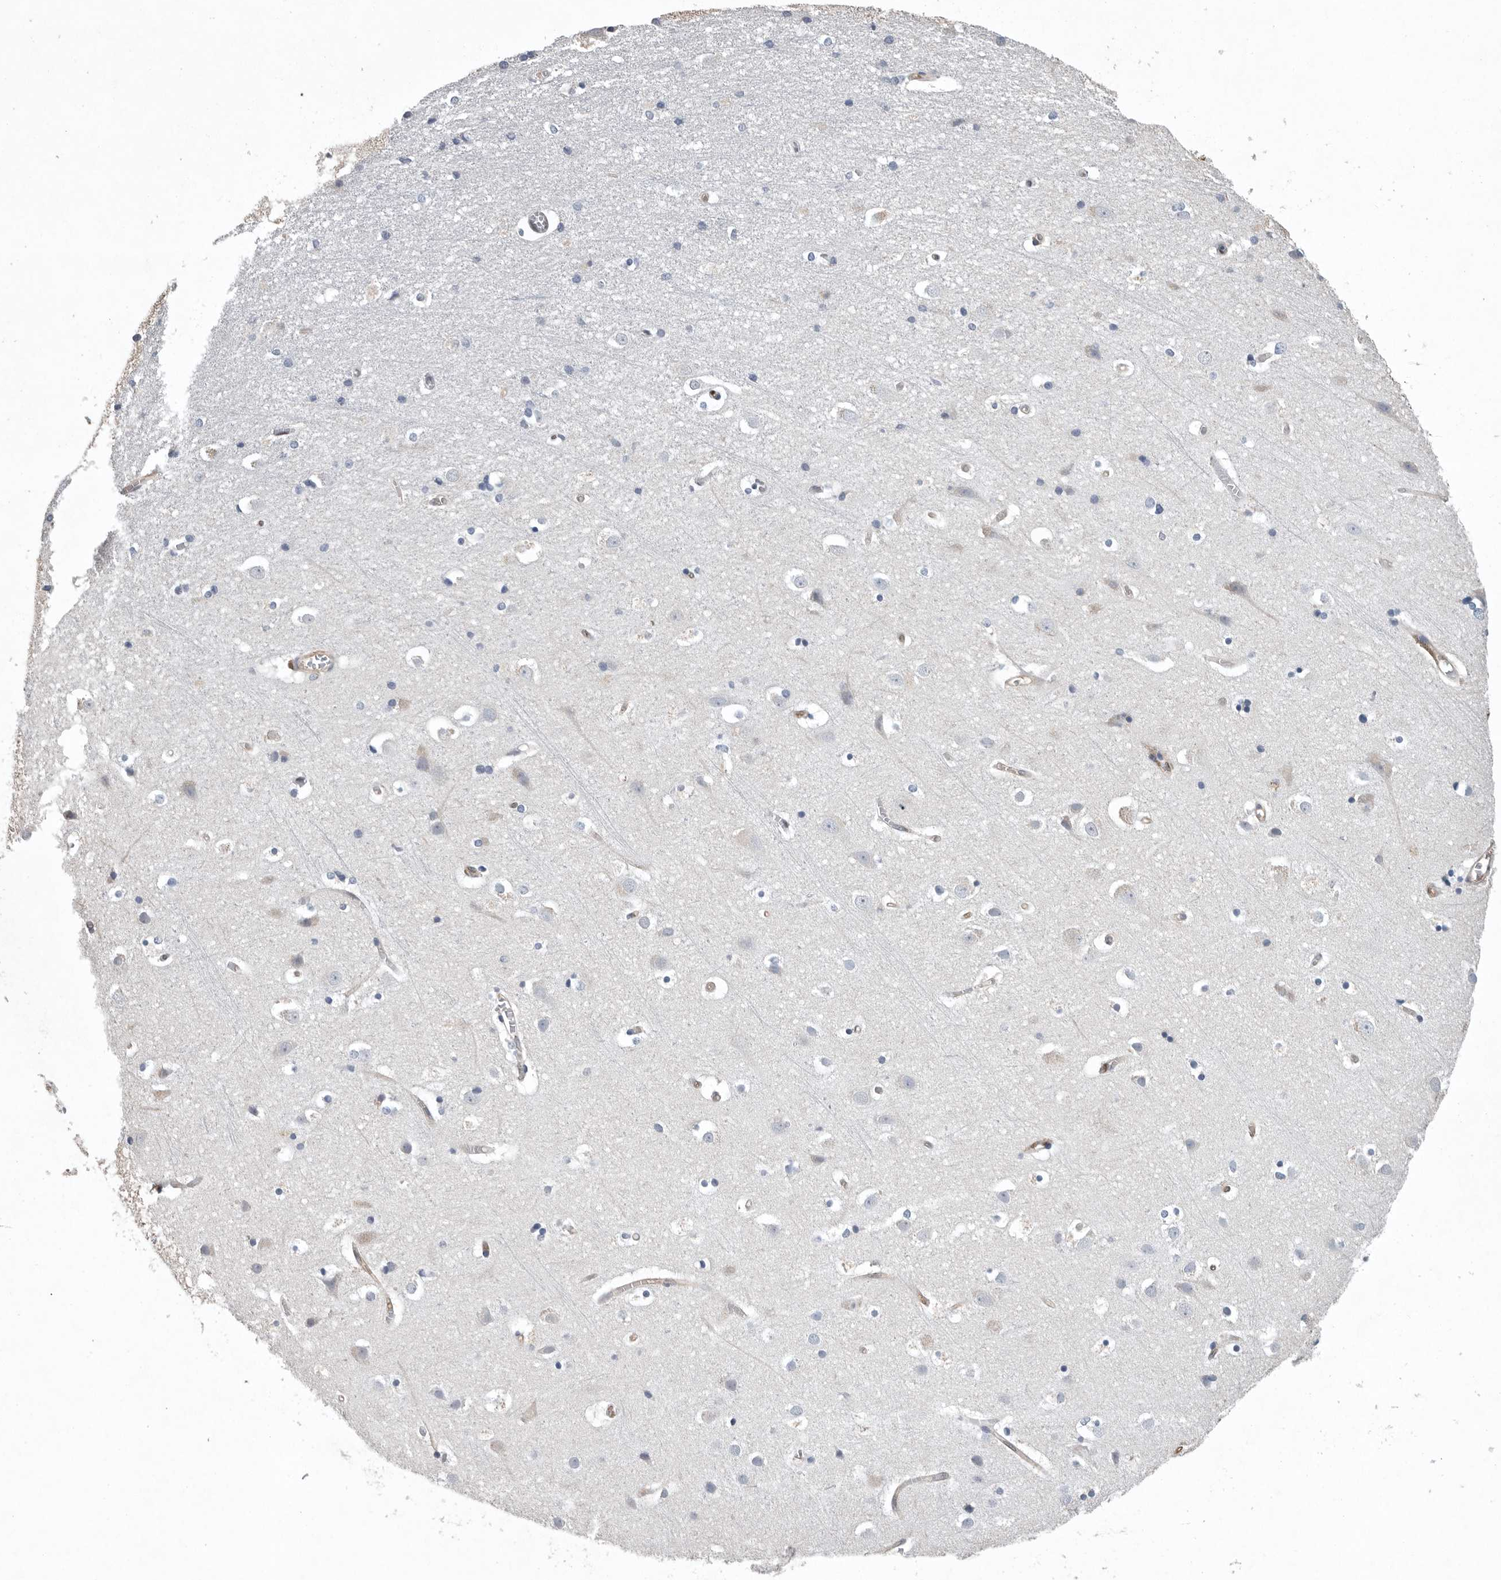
{"staining": {"intensity": "weak", "quantity": ">75%", "location": "cytoplasmic/membranous"}, "tissue": "cerebral cortex", "cell_type": "Endothelial cells", "image_type": "normal", "snomed": [{"axis": "morphology", "description": "Normal tissue, NOS"}, {"axis": "morphology", "description": "Developmental malformation"}, {"axis": "topography", "description": "Cerebral cortex"}], "caption": "Weak cytoplasmic/membranous positivity for a protein is appreciated in approximately >75% of endothelial cells of normal cerebral cortex using immunohistochemistry.", "gene": "PDCD4", "patient": {"sex": "female", "age": 30}}